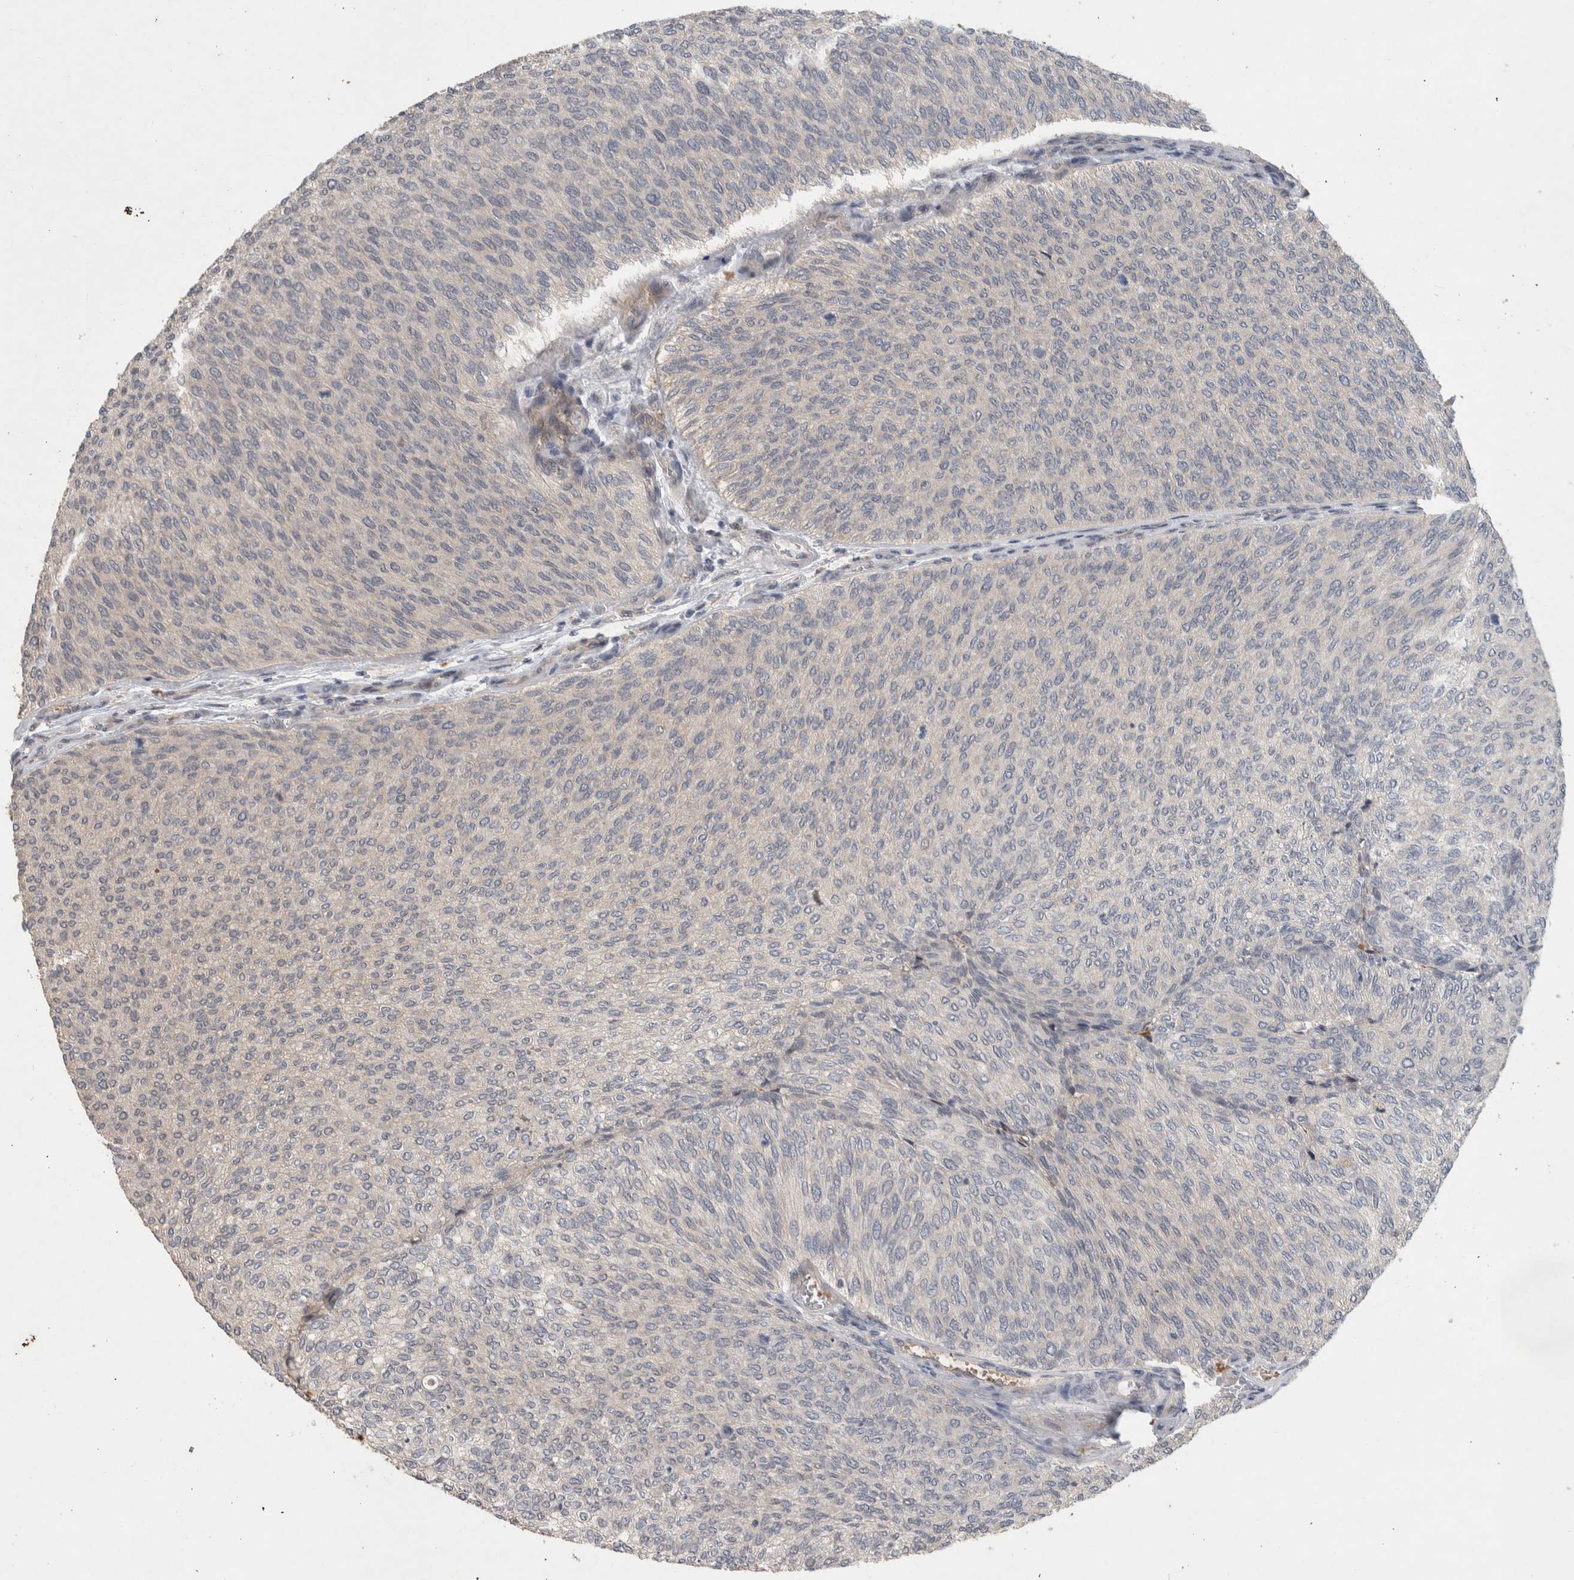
{"staining": {"intensity": "negative", "quantity": "none", "location": "none"}, "tissue": "urothelial cancer", "cell_type": "Tumor cells", "image_type": "cancer", "snomed": [{"axis": "morphology", "description": "Urothelial carcinoma, Low grade"}, {"axis": "topography", "description": "Urinary bladder"}], "caption": "Urothelial cancer was stained to show a protein in brown. There is no significant positivity in tumor cells.", "gene": "CHRM3", "patient": {"sex": "female", "age": 79}}